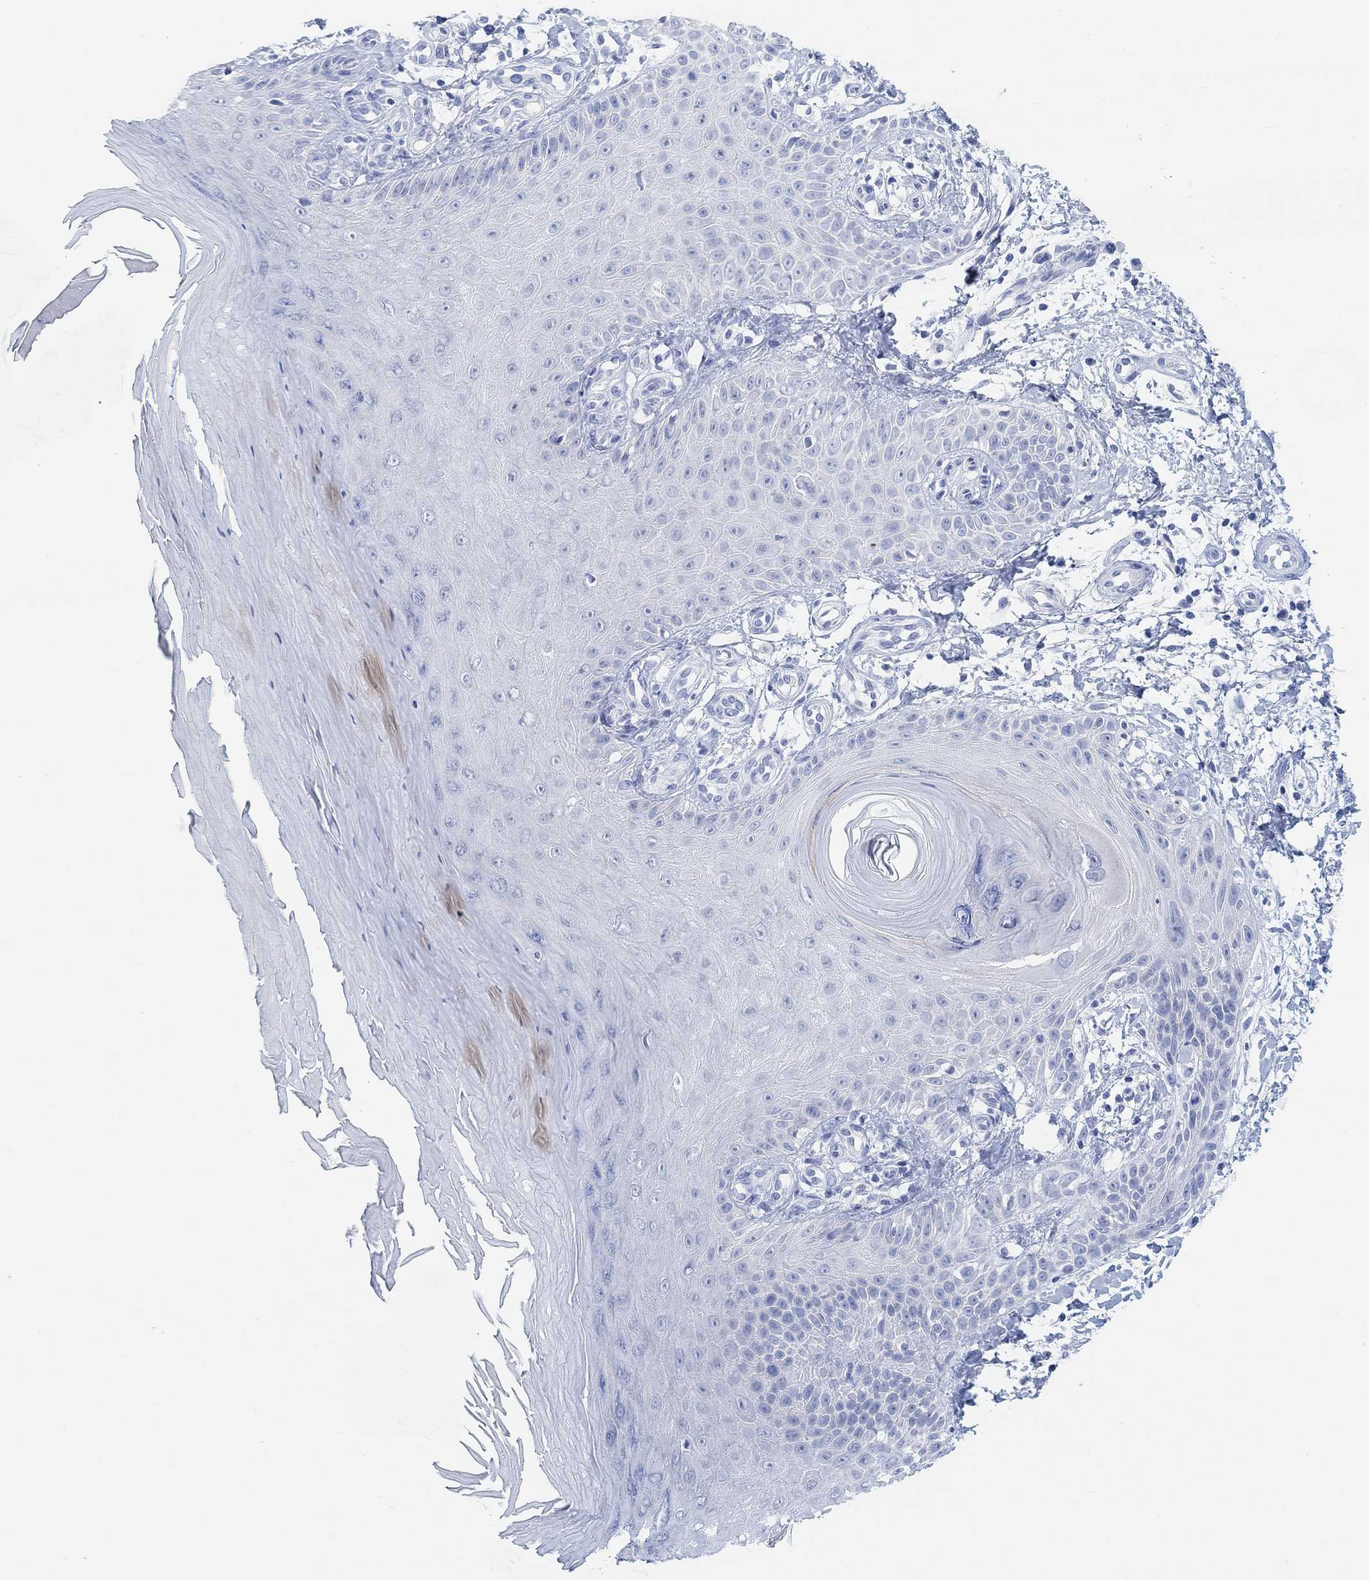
{"staining": {"intensity": "negative", "quantity": "none", "location": "none"}, "tissue": "skin", "cell_type": "Fibroblasts", "image_type": "normal", "snomed": [{"axis": "morphology", "description": "Normal tissue, NOS"}, {"axis": "morphology", "description": "Inflammation, NOS"}, {"axis": "morphology", "description": "Fibrosis, NOS"}, {"axis": "topography", "description": "Skin"}], "caption": "An IHC histopathology image of unremarkable skin is shown. There is no staining in fibroblasts of skin. (IHC, brightfield microscopy, high magnification).", "gene": "ENO4", "patient": {"sex": "male", "age": 71}}